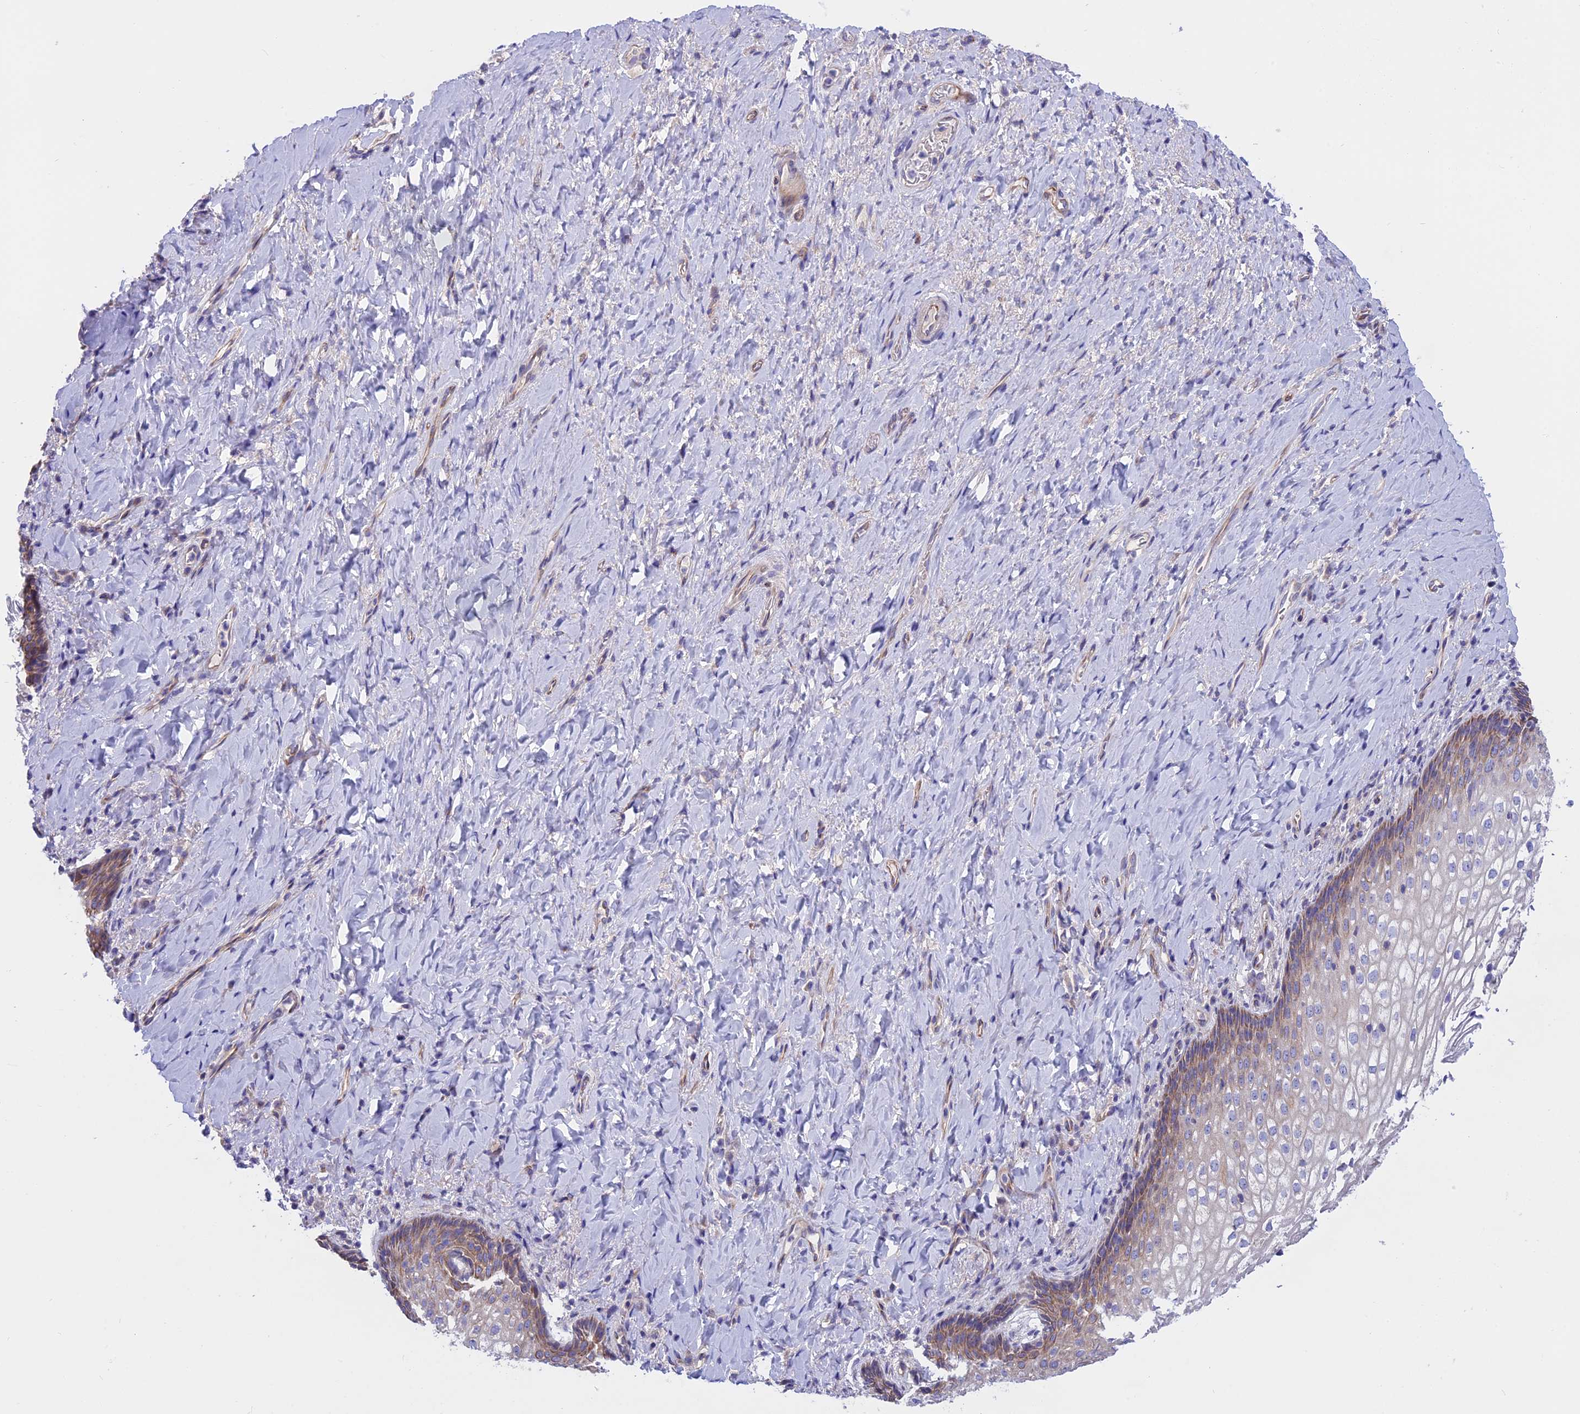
{"staining": {"intensity": "weak", "quantity": "25%-75%", "location": "cytoplasmic/membranous"}, "tissue": "vagina", "cell_type": "Squamous epithelial cells", "image_type": "normal", "snomed": [{"axis": "morphology", "description": "Normal tissue, NOS"}, {"axis": "topography", "description": "Vagina"}], "caption": "IHC (DAB) staining of benign human vagina demonstrates weak cytoplasmic/membranous protein positivity in approximately 25%-75% of squamous epithelial cells.", "gene": "TMEM138", "patient": {"sex": "female", "age": 60}}